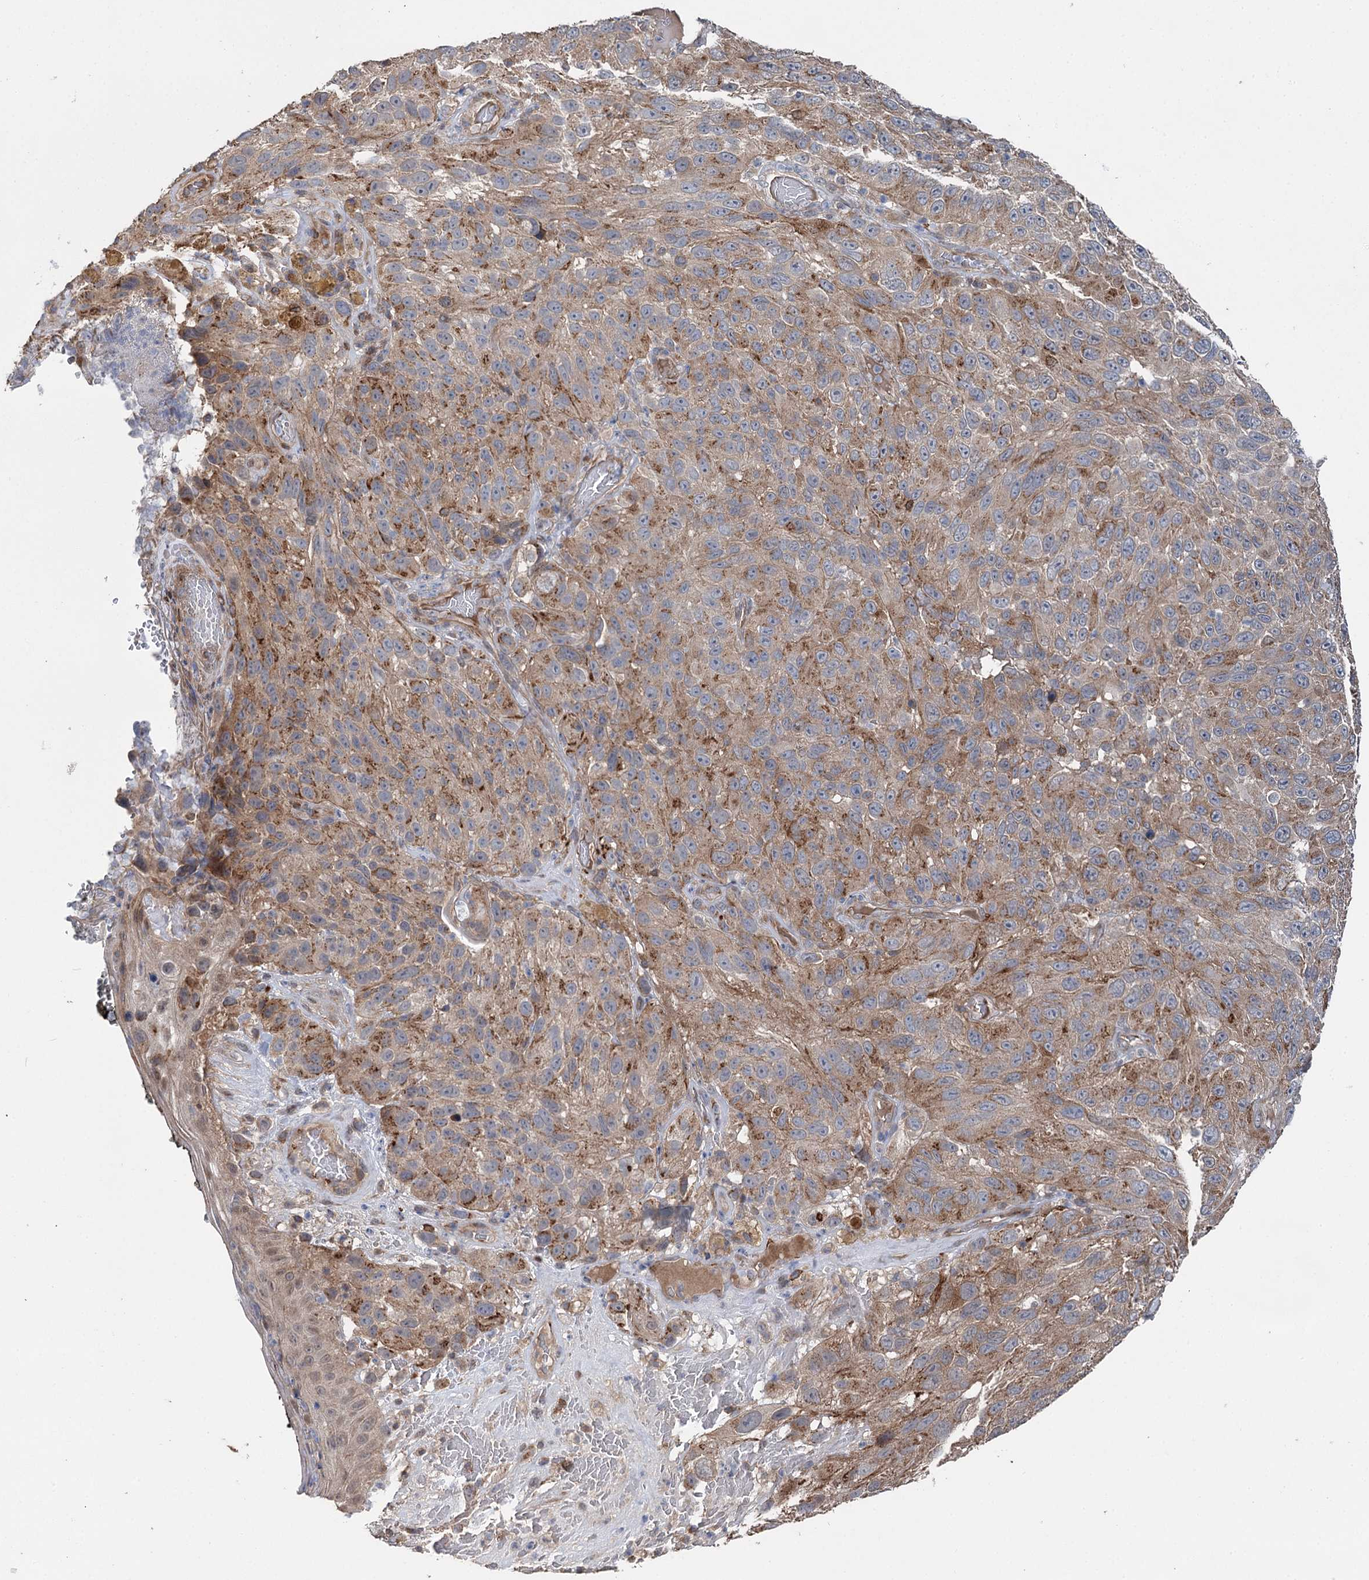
{"staining": {"intensity": "moderate", "quantity": "<25%", "location": "cytoplasmic/membranous"}, "tissue": "melanoma", "cell_type": "Tumor cells", "image_type": "cancer", "snomed": [{"axis": "morphology", "description": "Malignant melanoma, NOS"}, {"axis": "topography", "description": "Skin"}], "caption": "Immunohistochemical staining of malignant melanoma demonstrates low levels of moderate cytoplasmic/membranous staining in about <25% of tumor cells.", "gene": "STX6", "patient": {"sex": "female", "age": 96}}